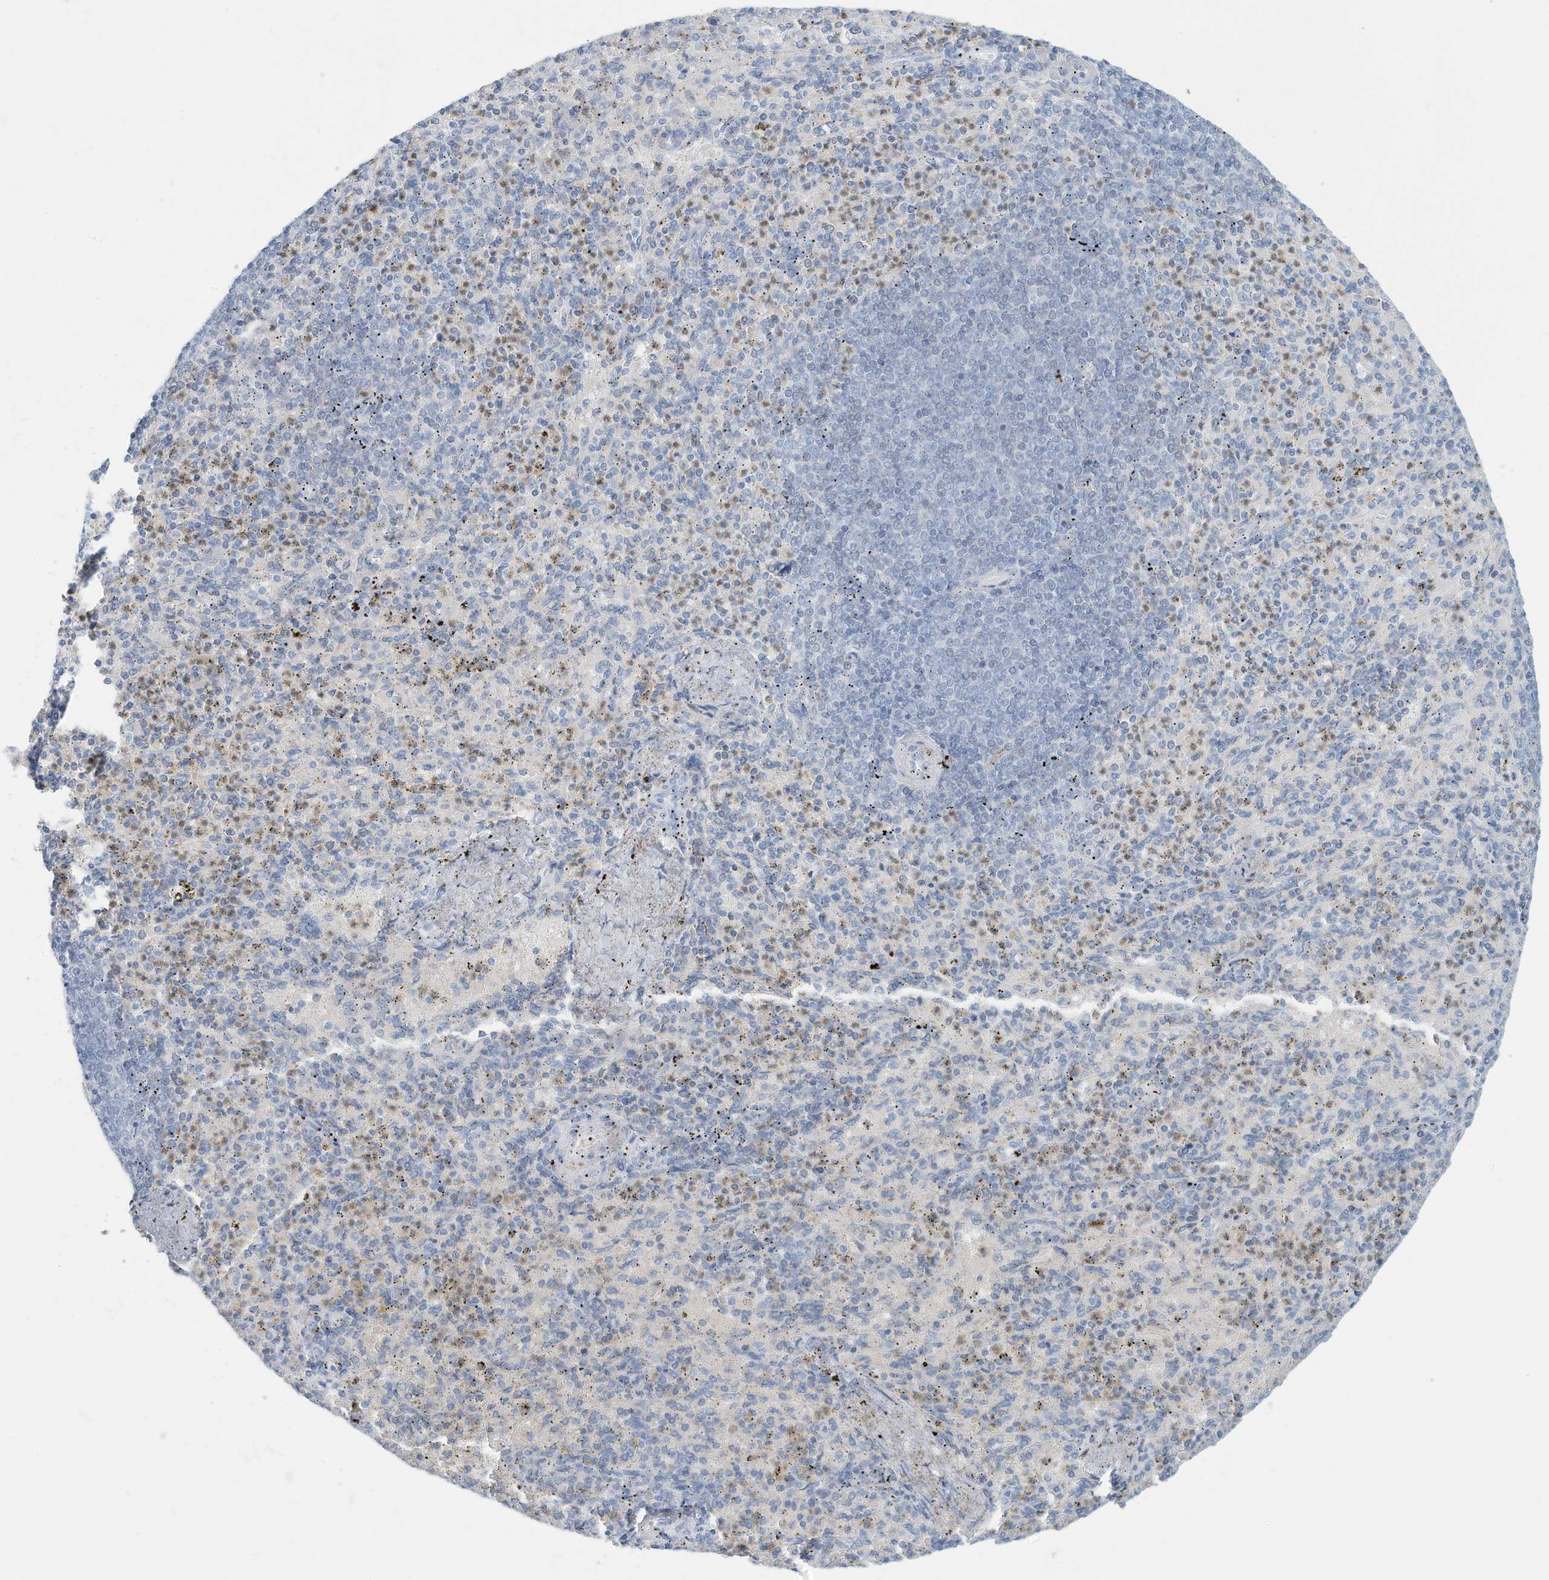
{"staining": {"intensity": "negative", "quantity": "none", "location": "none"}, "tissue": "spleen", "cell_type": "Cells in red pulp", "image_type": "normal", "snomed": [{"axis": "morphology", "description": "Normal tissue, NOS"}, {"axis": "topography", "description": "Spleen"}], "caption": "Image shows no protein positivity in cells in red pulp of benign spleen.", "gene": "ERI2", "patient": {"sex": "female", "age": 74}}